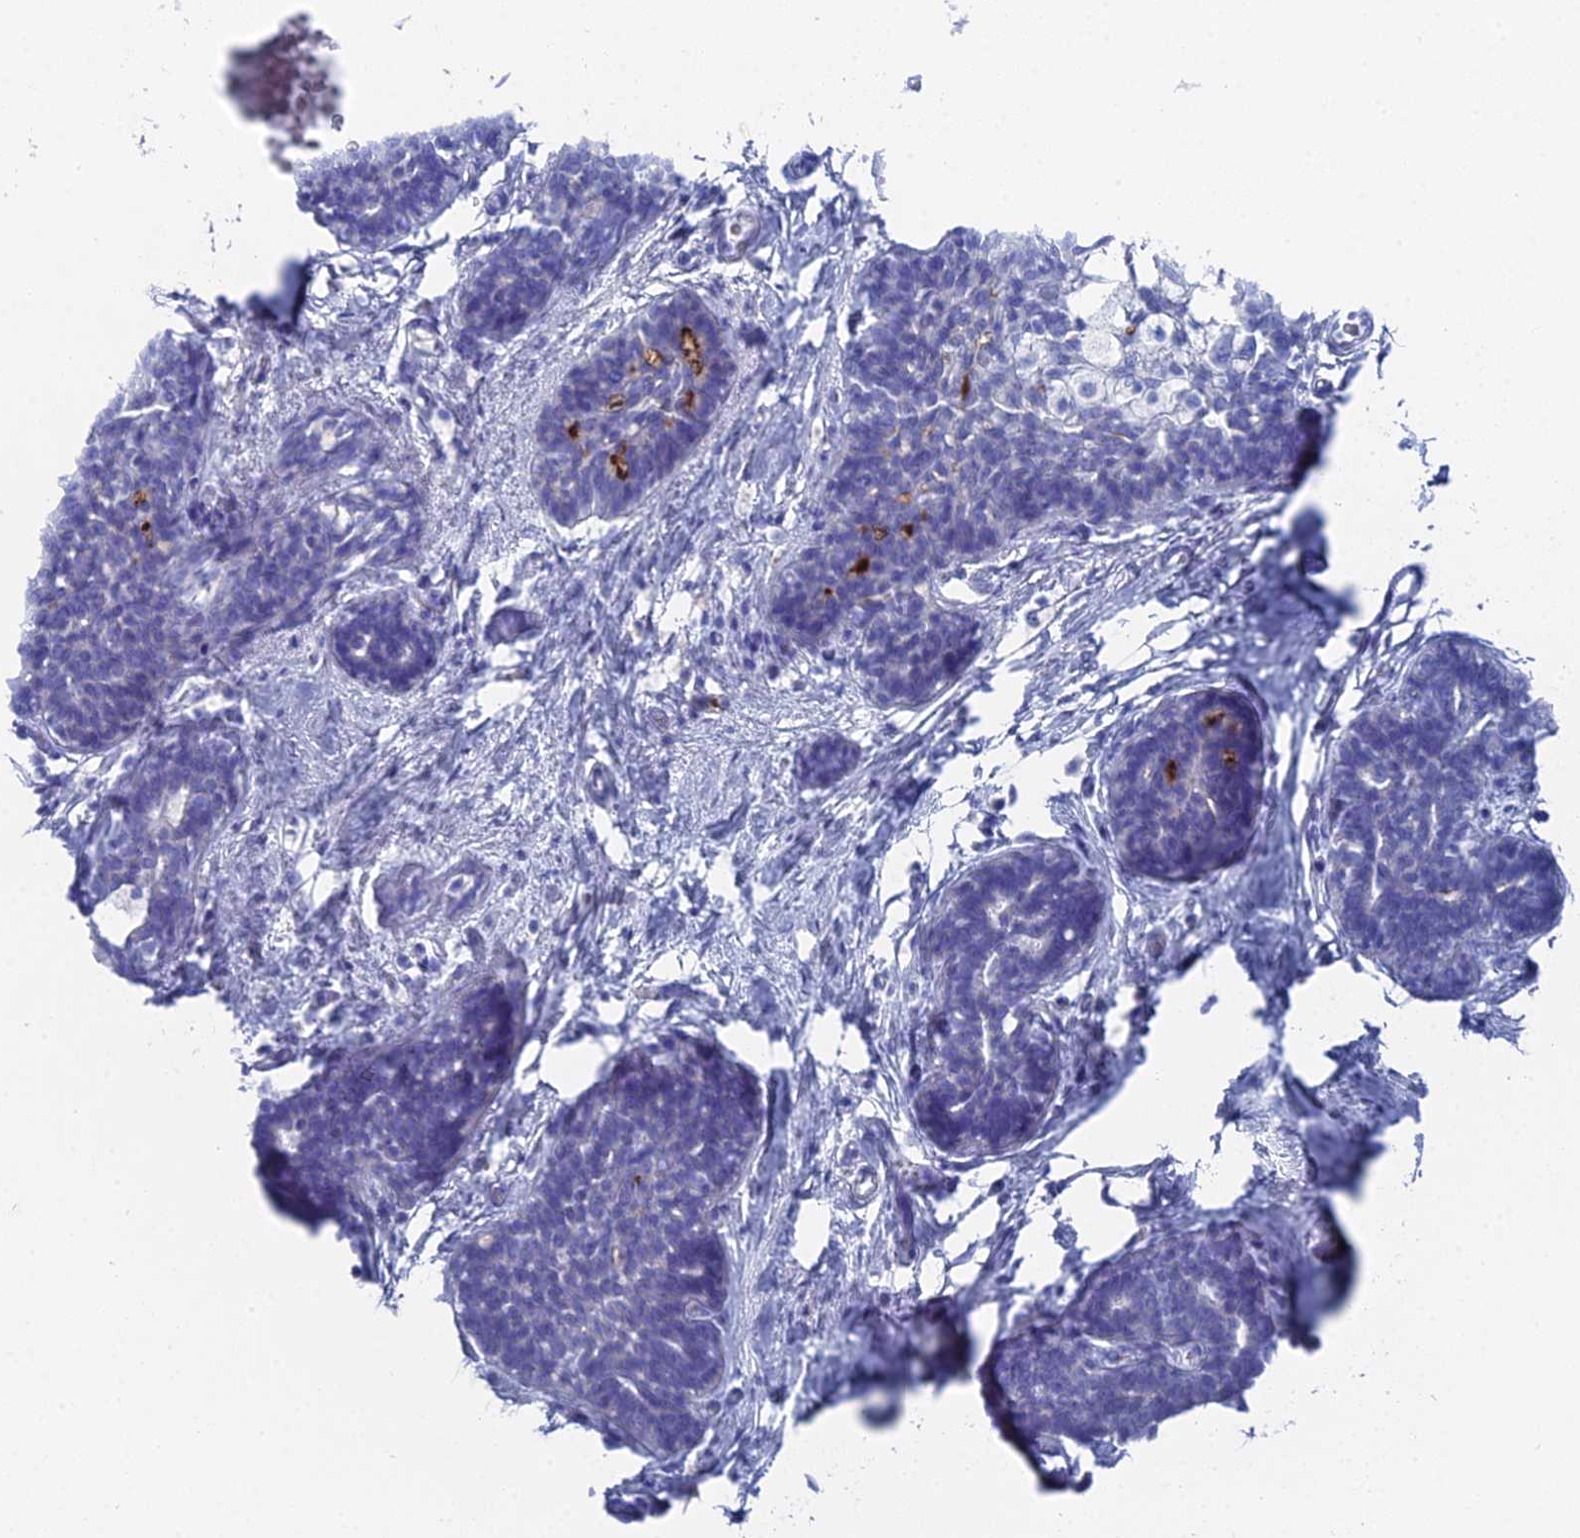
{"staining": {"intensity": "negative", "quantity": "none", "location": "none"}, "tissue": "breast", "cell_type": "Adipocytes", "image_type": "normal", "snomed": [{"axis": "morphology", "description": "Normal tissue, NOS"}, {"axis": "morphology", "description": "Lobular carcinoma"}, {"axis": "topography", "description": "Breast"}], "caption": "Micrograph shows no protein positivity in adipocytes of unremarkable breast. (DAB immunohistochemistry (IHC) visualized using brightfield microscopy, high magnification).", "gene": "ENPP3", "patient": {"sex": "female", "age": 62}}